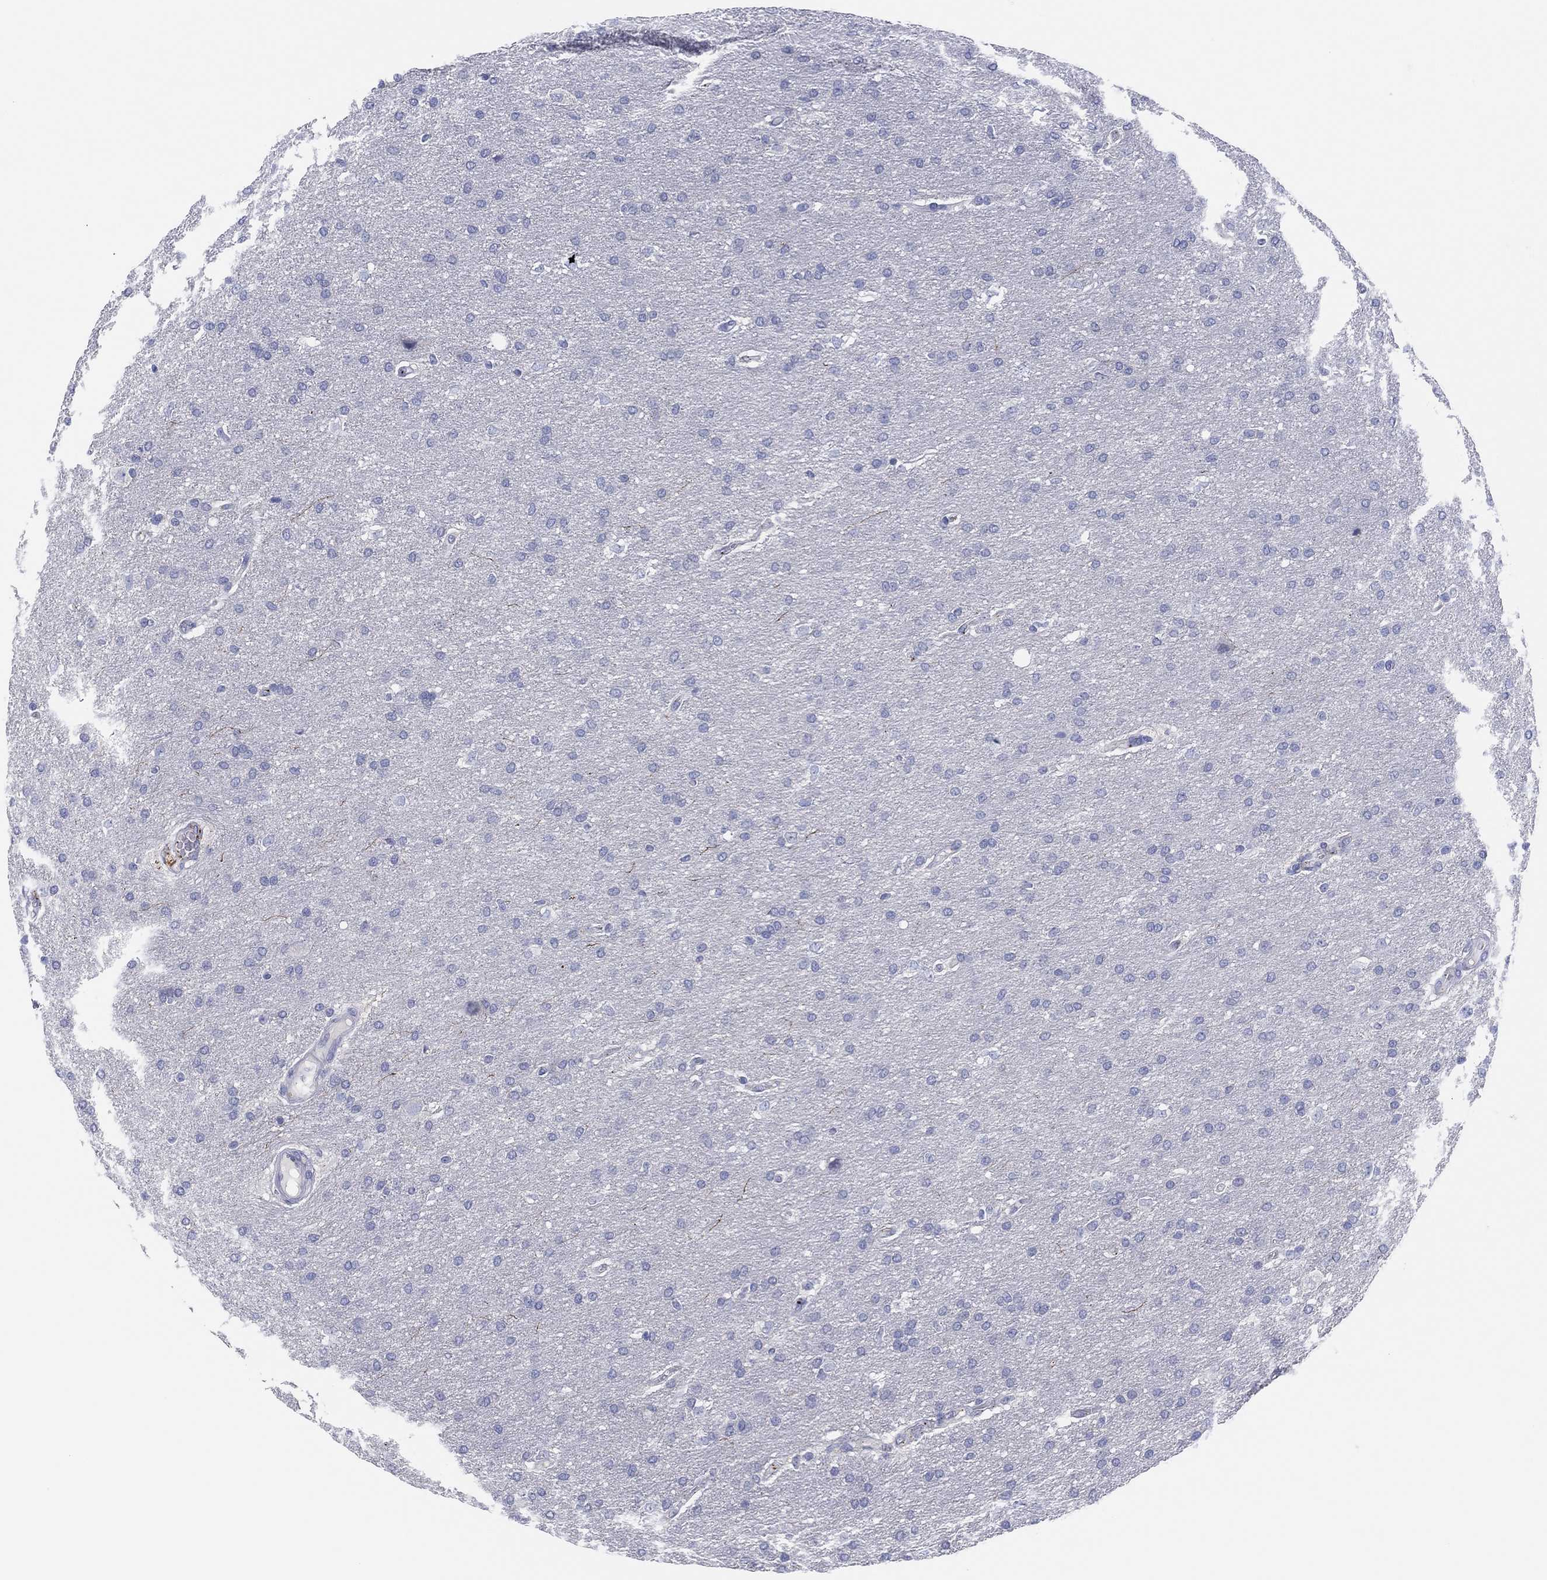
{"staining": {"intensity": "negative", "quantity": "none", "location": "none"}, "tissue": "glioma", "cell_type": "Tumor cells", "image_type": "cancer", "snomed": [{"axis": "morphology", "description": "Glioma, malignant, Low grade"}, {"axis": "topography", "description": "Brain"}], "caption": "A high-resolution image shows immunohistochemistry staining of glioma, which displays no significant positivity in tumor cells. (DAB IHC visualized using brightfield microscopy, high magnification).", "gene": "PLAC8", "patient": {"sex": "female", "age": 37}}